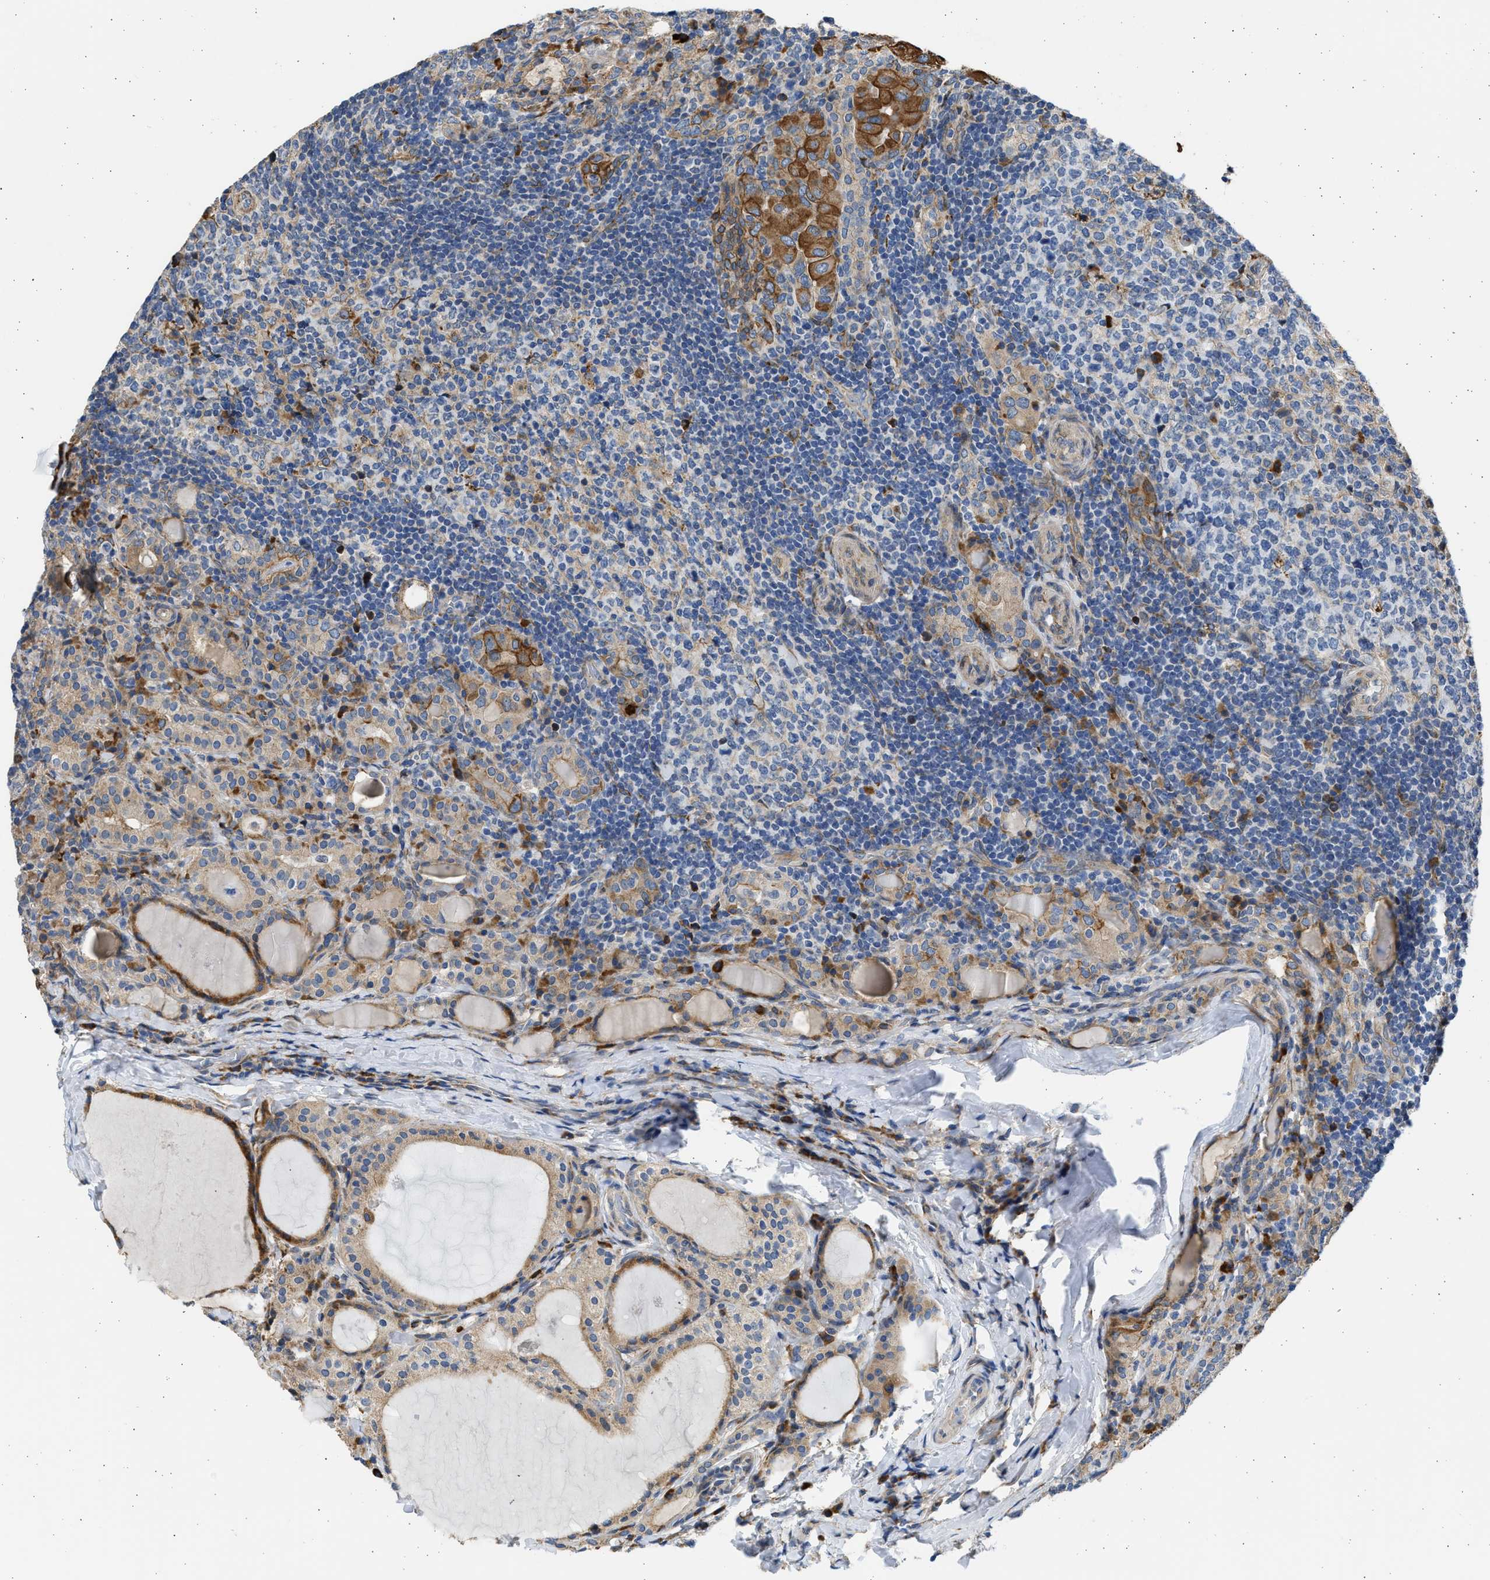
{"staining": {"intensity": "moderate", "quantity": ">75%", "location": "cytoplasmic/membranous"}, "tissue": "thyroid cancer", "cell_type": "Tumor cells", "image_type": "cancer", "snomed": [{"axis": "morphology", "description": "Papillary adenocarcinoma, NOS"}, {"axis": "topography", "description": "Thyroid gland"}], "caption": "This is a histology image of IHC staining of papillary adenocarcinoma (thyroid), which shows moderate positivity in the cytoplasmic/membranous of tumor cells.", "gene": "PLD2", "patient": {"sex": "female", "age": 42}}